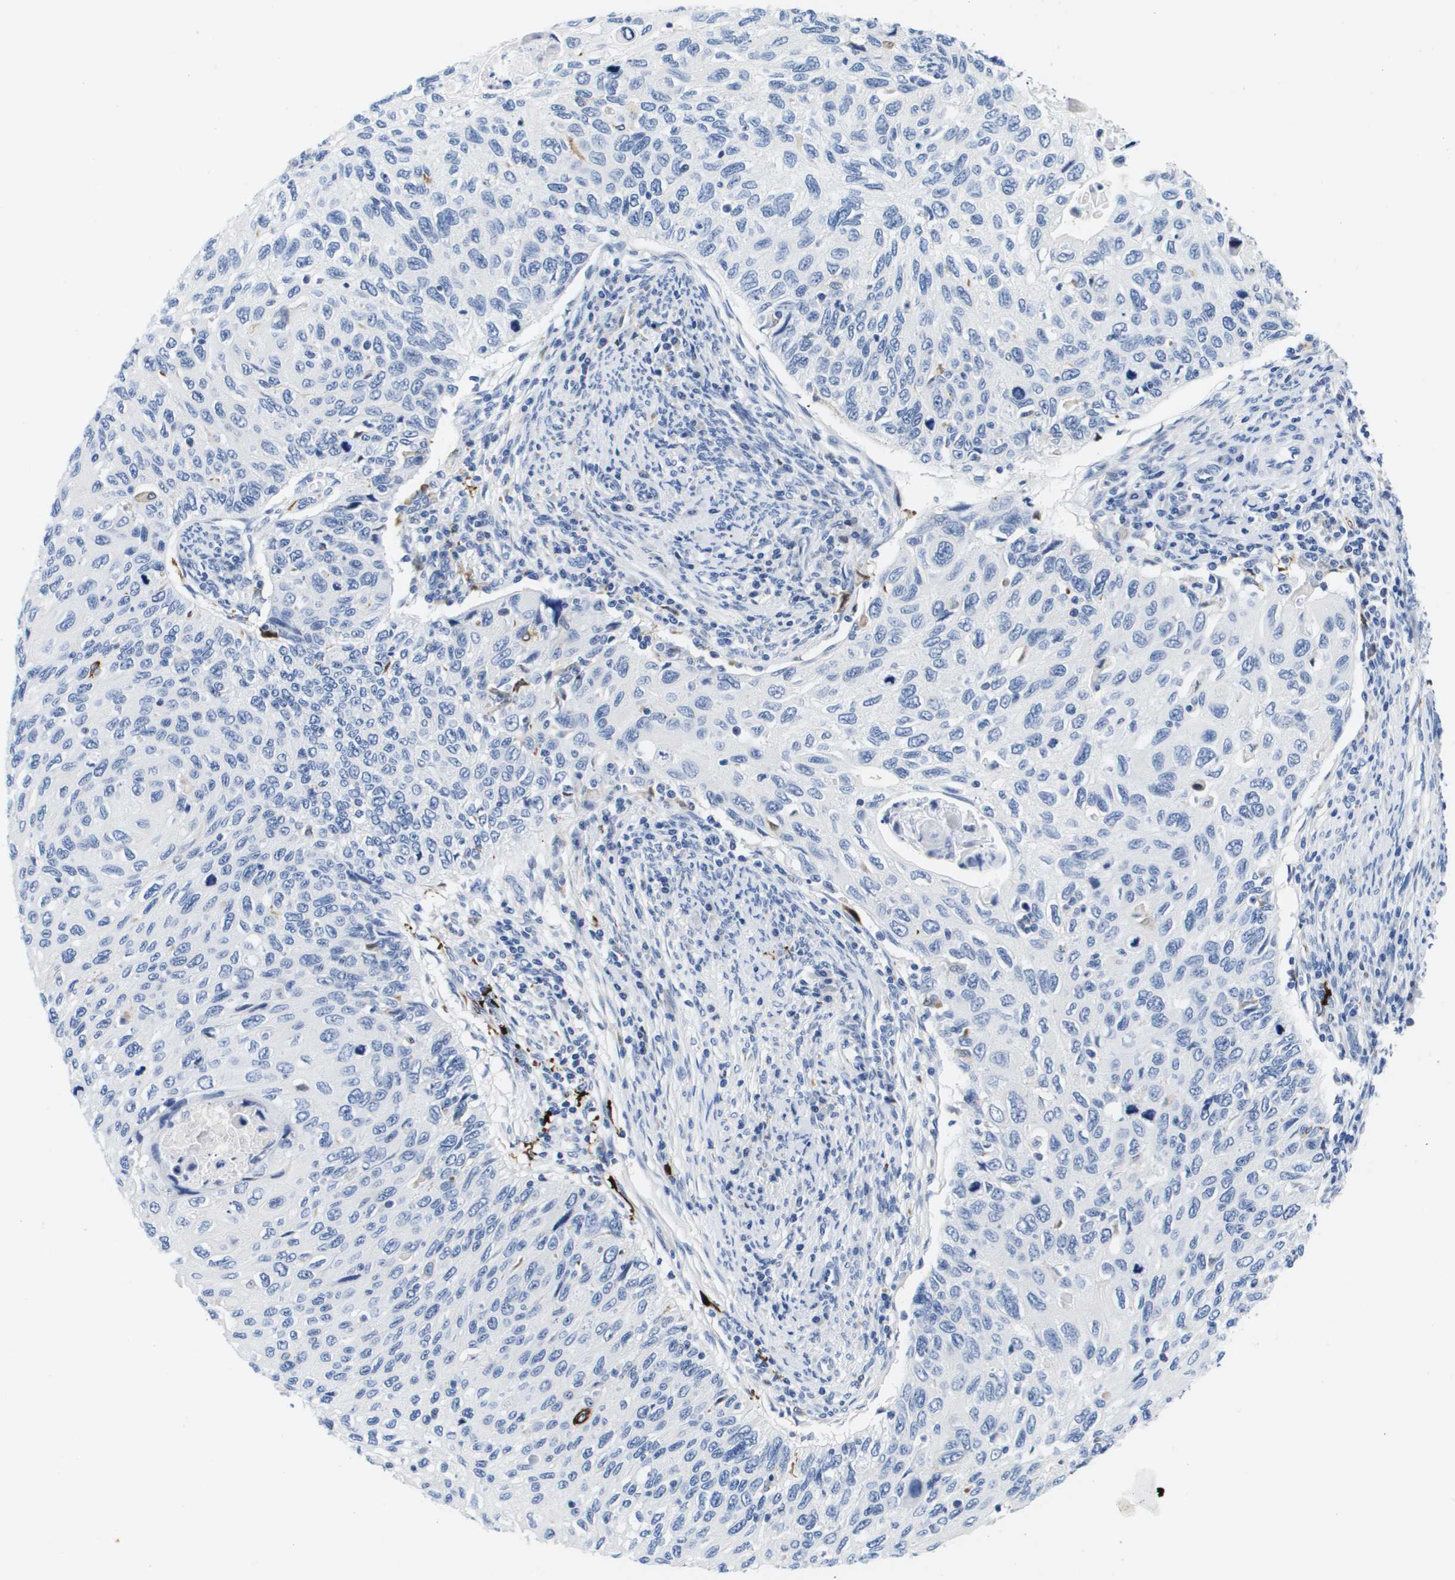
{"staining": {"intensity": "negative", "quantity": "none", "location": "none"}, "tissue": "cervical cancer", "cell_type": "Tumor cells", "image_type": "cancer", "snomed": [{"axis": "morphology", "description": "Squamous cell carcinoma, NOS"}, {"axis": "topography", "description": "Cervix"}], "caption": "Immunohistochemistry (IHC) histopathology image of cervical cancer stained for a protein (brown), which reveals no staining in tumor cells. (DAB (3,3'-diaminobenzidine) immunohistochemistry, high magnification).", "gene": "HMOX1", "patient": {"sex": "female", "age": 70}}